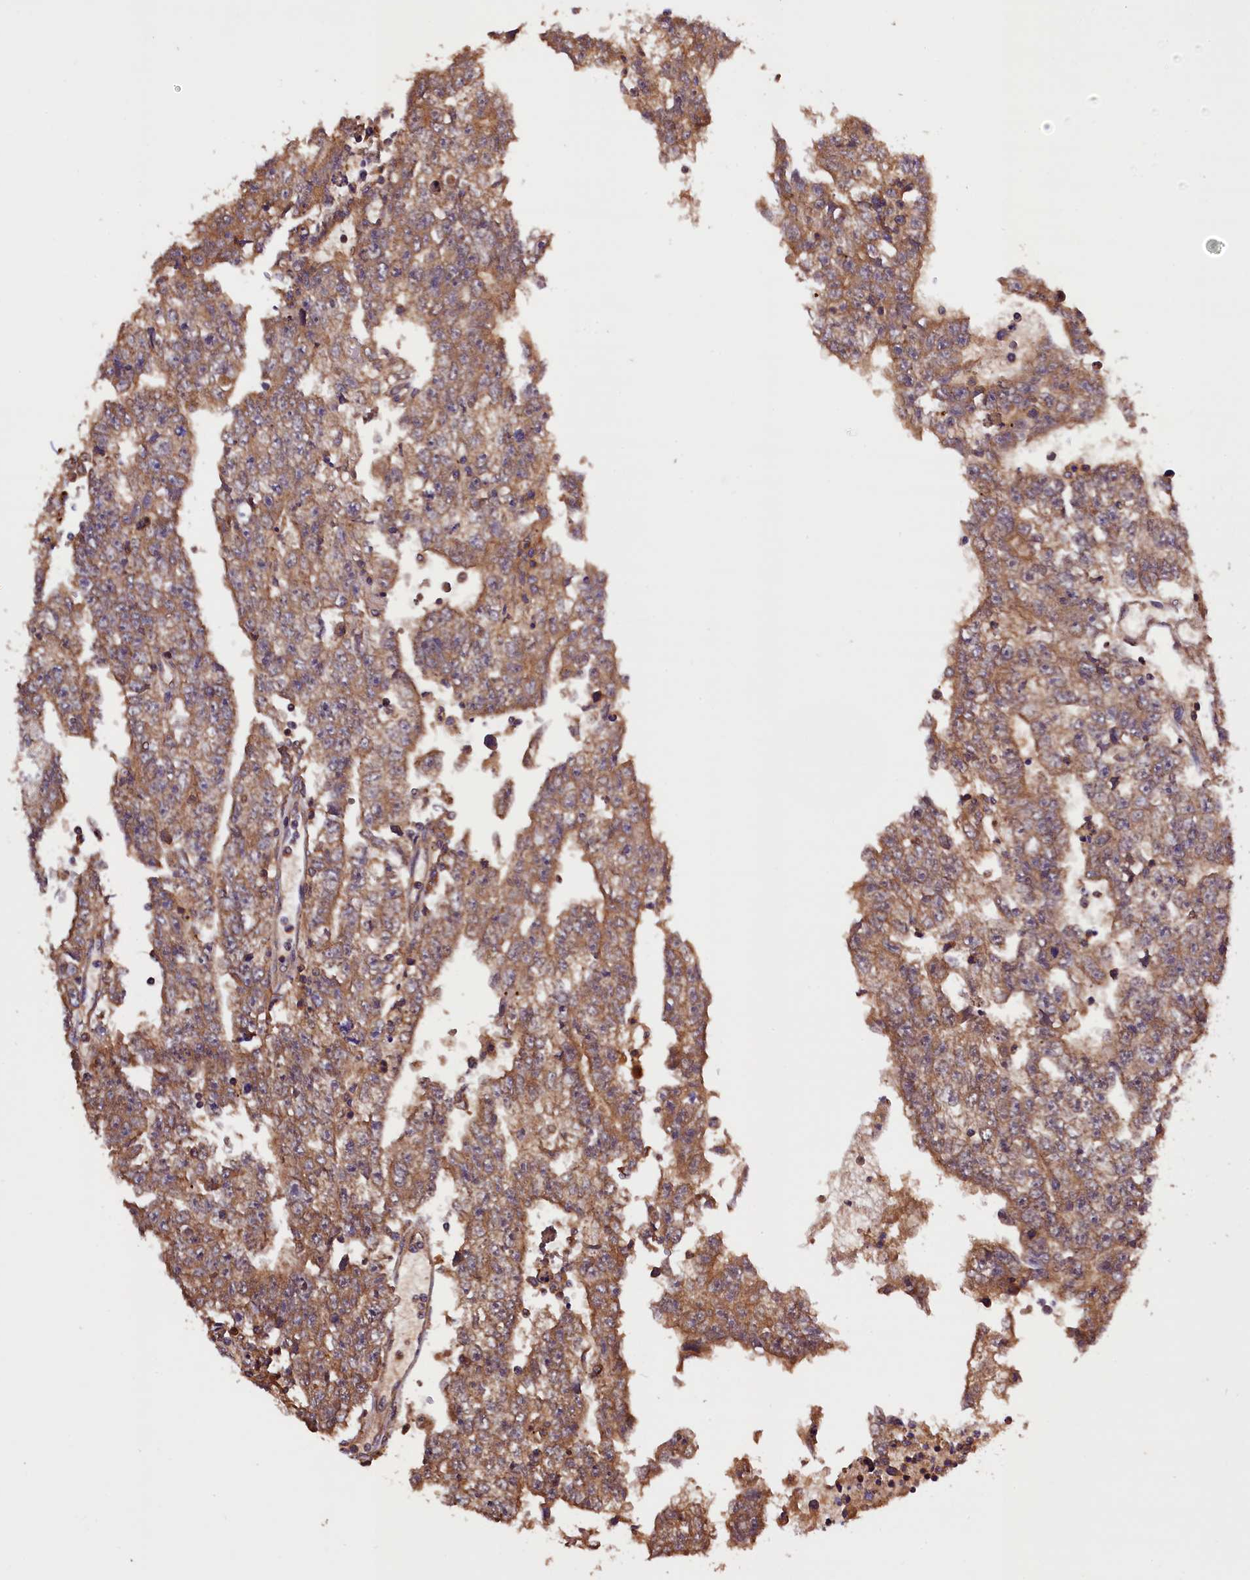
{"staining": {"intensity": "moderate", "quantity": ">75%", "location": "cytoplasmic/membranous"}, "tissue": "testis cancer", "cell_type": "Tumor cells", "image_type": "cancer", "snomed": [{"axis": "morphology", "description": "Carcinoma, Embryonal, NOS"}, {"axis": "topography", "description": "Testis"}], "caption": "A brown stain labels moderate cytoplasmic/membranous staining of a protein in human testis cancer tumor cells.", "gene": "KLC2", "patient": {"sex": "male", "age": 25}}